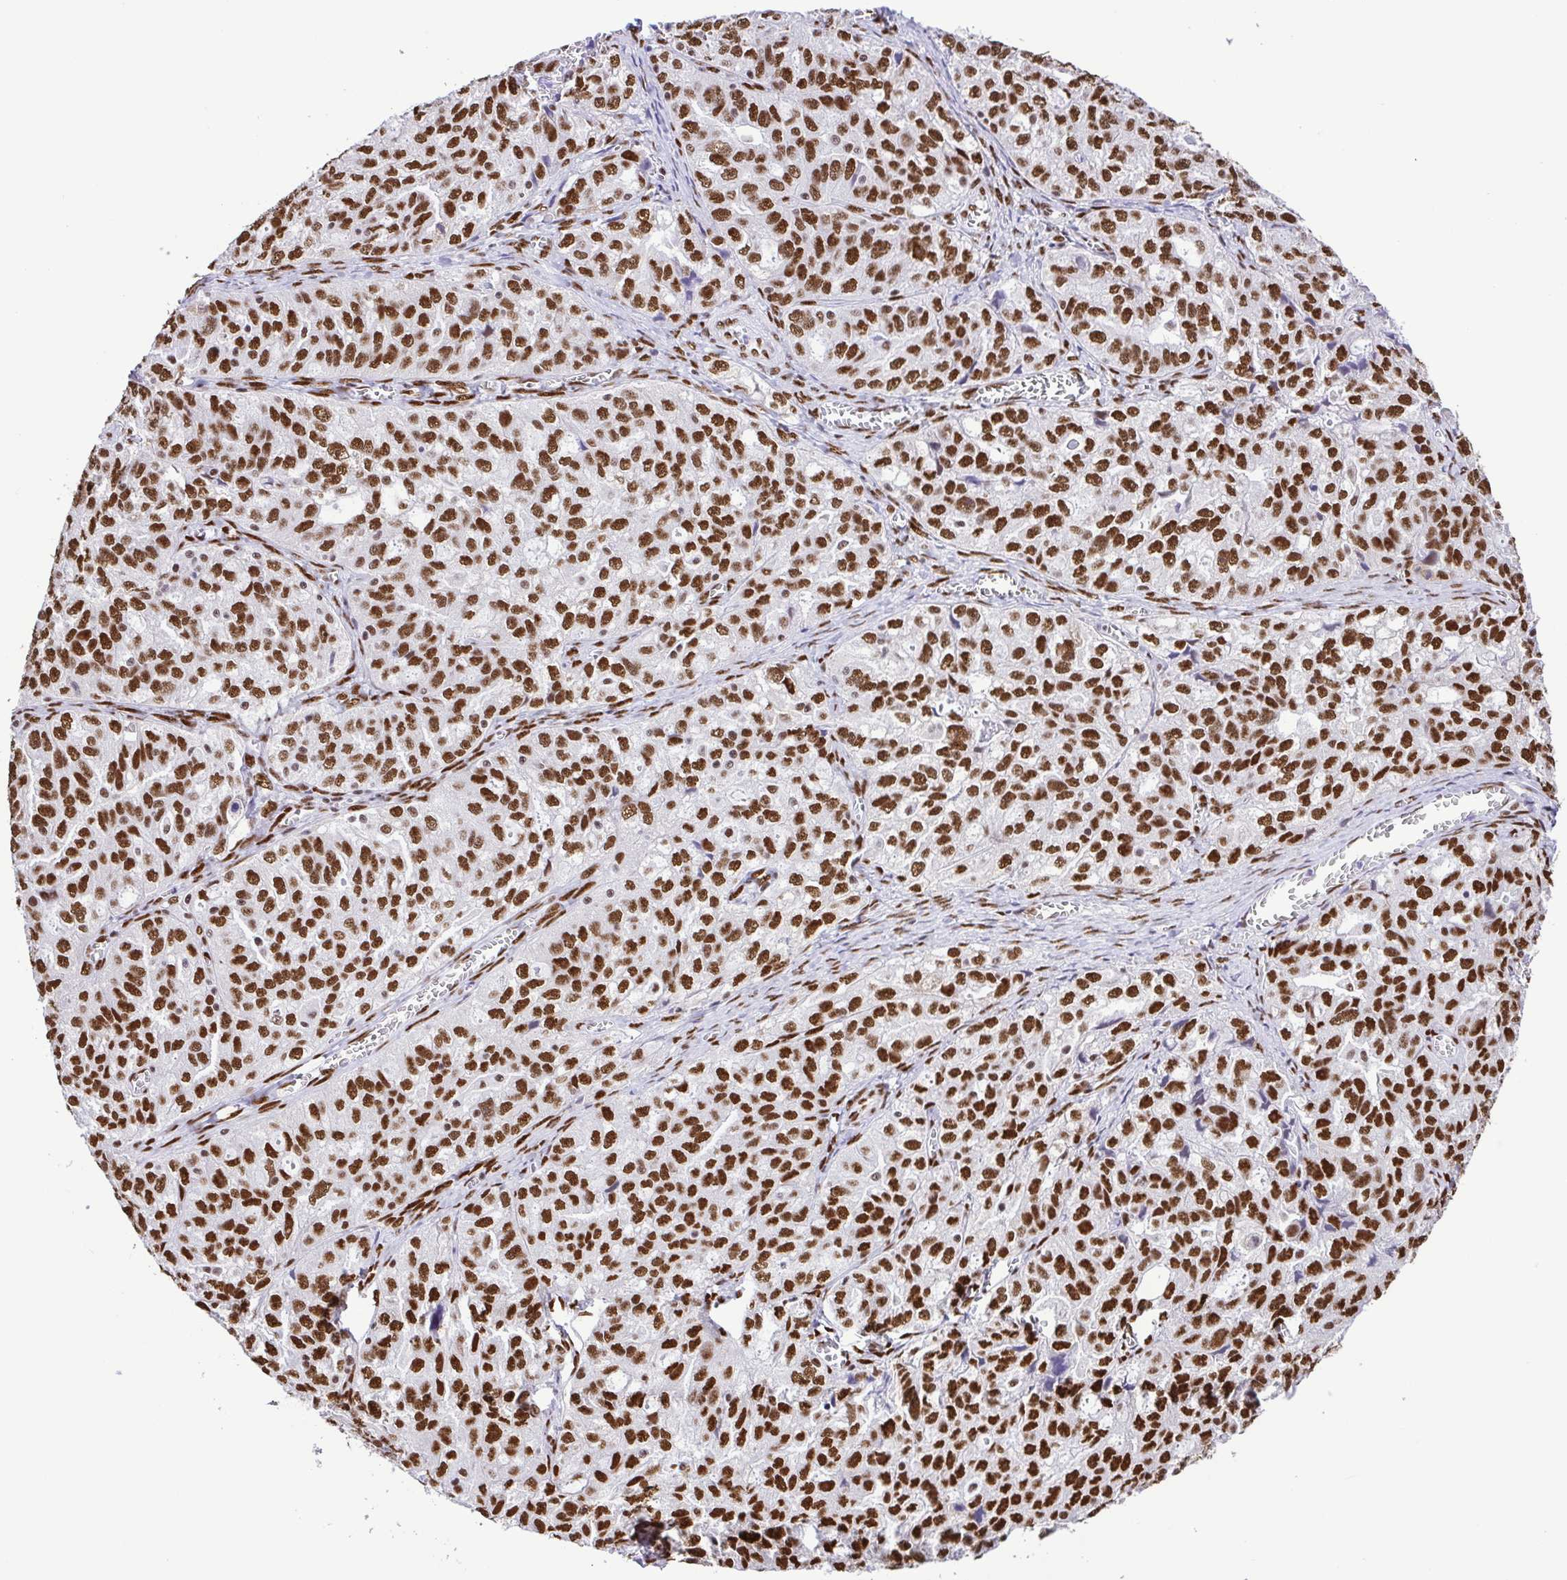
{"staining": {"intensity": "strong", "quantity": ">75%", "location": "nuclear"}, "tissue": "ovarian cancer", "cell_type": "Tumor cells", "image_type": "cancer", "snomed": [{"axis": "morphology", "description": "Cystadenocarcinoma, serous, NOS"}, {"axis": "topography", "description": "Ovary"}], "caption": "This image displays IHC staining of serous cystadenocarcinoma (ovarian), with high strong nuclear staining in approximately >75% of tumor cells.", "gene": "TRIM28", "patient": {"sex": "female", "age": 51}}